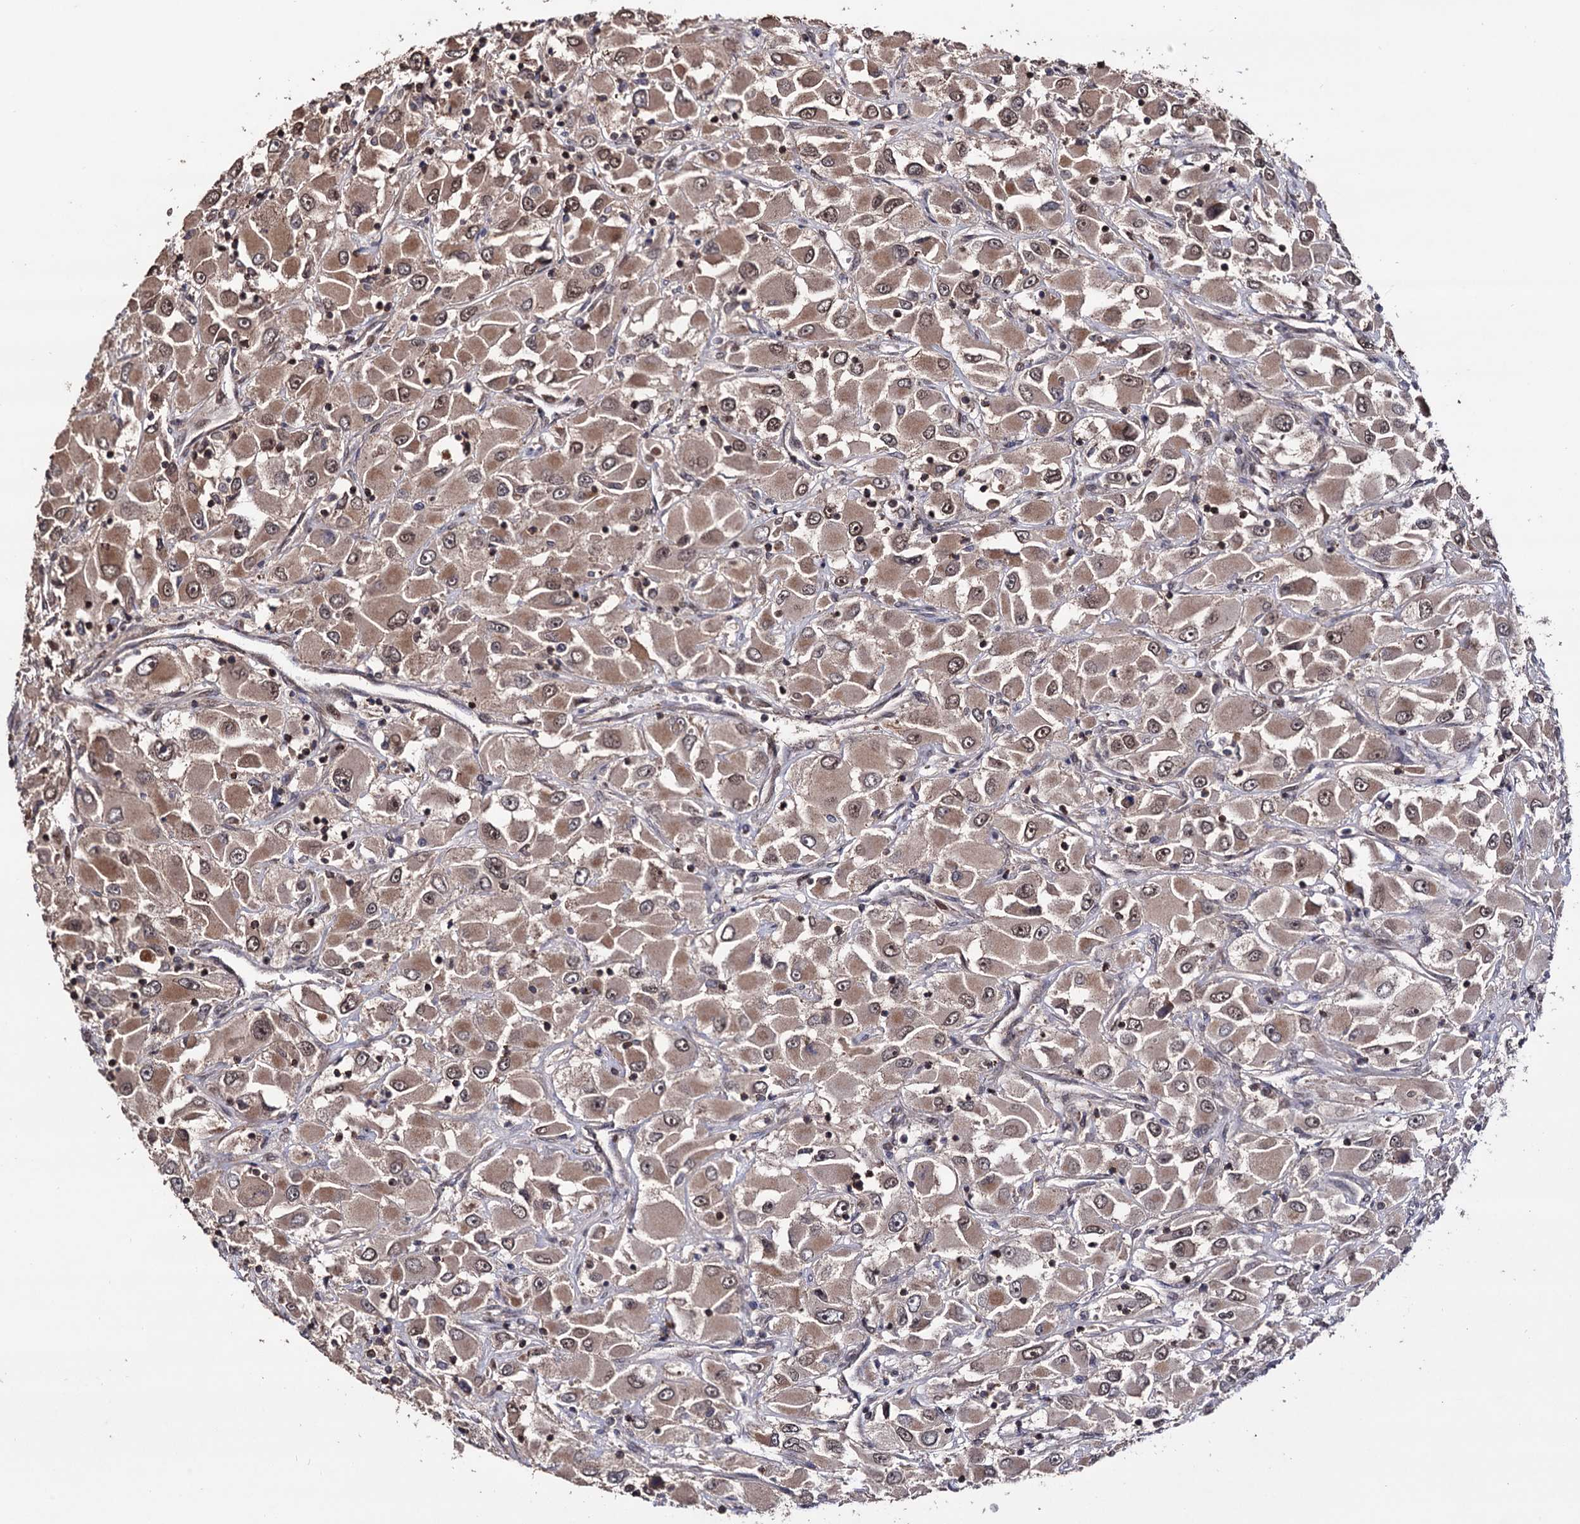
{"staining": {"intensity": "moderate", "quantity": ">75%", "location": "cytoplasmic/membranous,nuclear"}, "tissue": "renal cancer", "cell_type": "Tumor cells", "image_type": "cancer", "snomed": [{"axis": "morphology", "description": "Adenocarcinoma, NOS"}, {"axis": "topography", "description": "Kidney"}], "caption": "Renal cancer stained for a protein (brown) displays moderate cytoplasmic/membranous and nuclear positive positivity in about >75% of tumor cells.", "gene": "KLF5", "patient": {"sex": "female", "age": 52}}